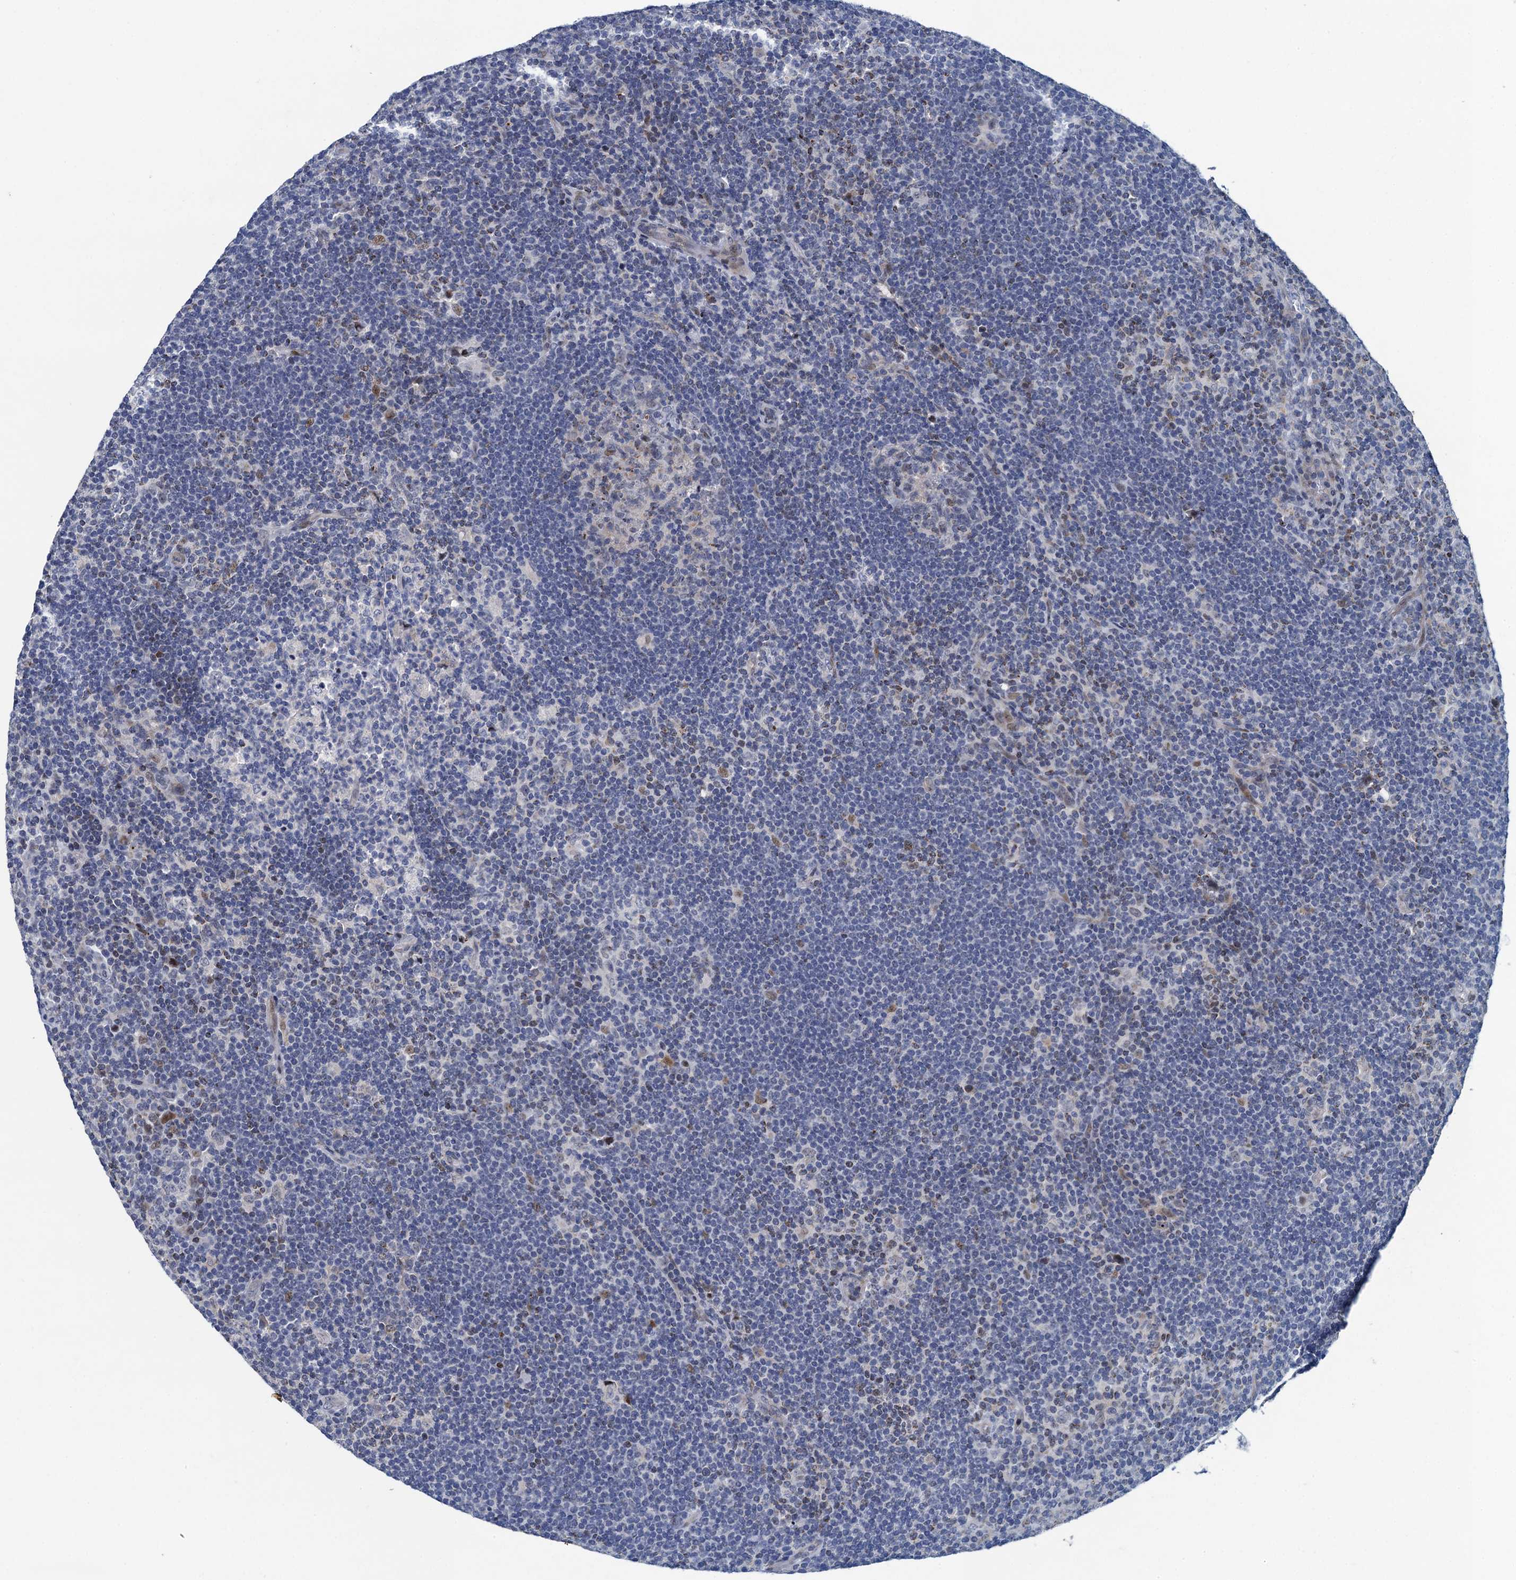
{"staining": {"intensity": "negative", "quantity": "none", "location": "none"}, "tissue": "lymphoma", "cell_type": "Tumor cells", "image_type": "cancer", "snomed": [{"axis": "morphology", "description": "Hodgkin's disease, NOS"}, {"axis": "topography", "description": "Lymph node"}], "caption": "Protein analysis of Hodgkin's disease exhibits no significant positivity in tumor cells.", "gene": "ATOSA", "patient": {"sex": "female", "age": 57}}